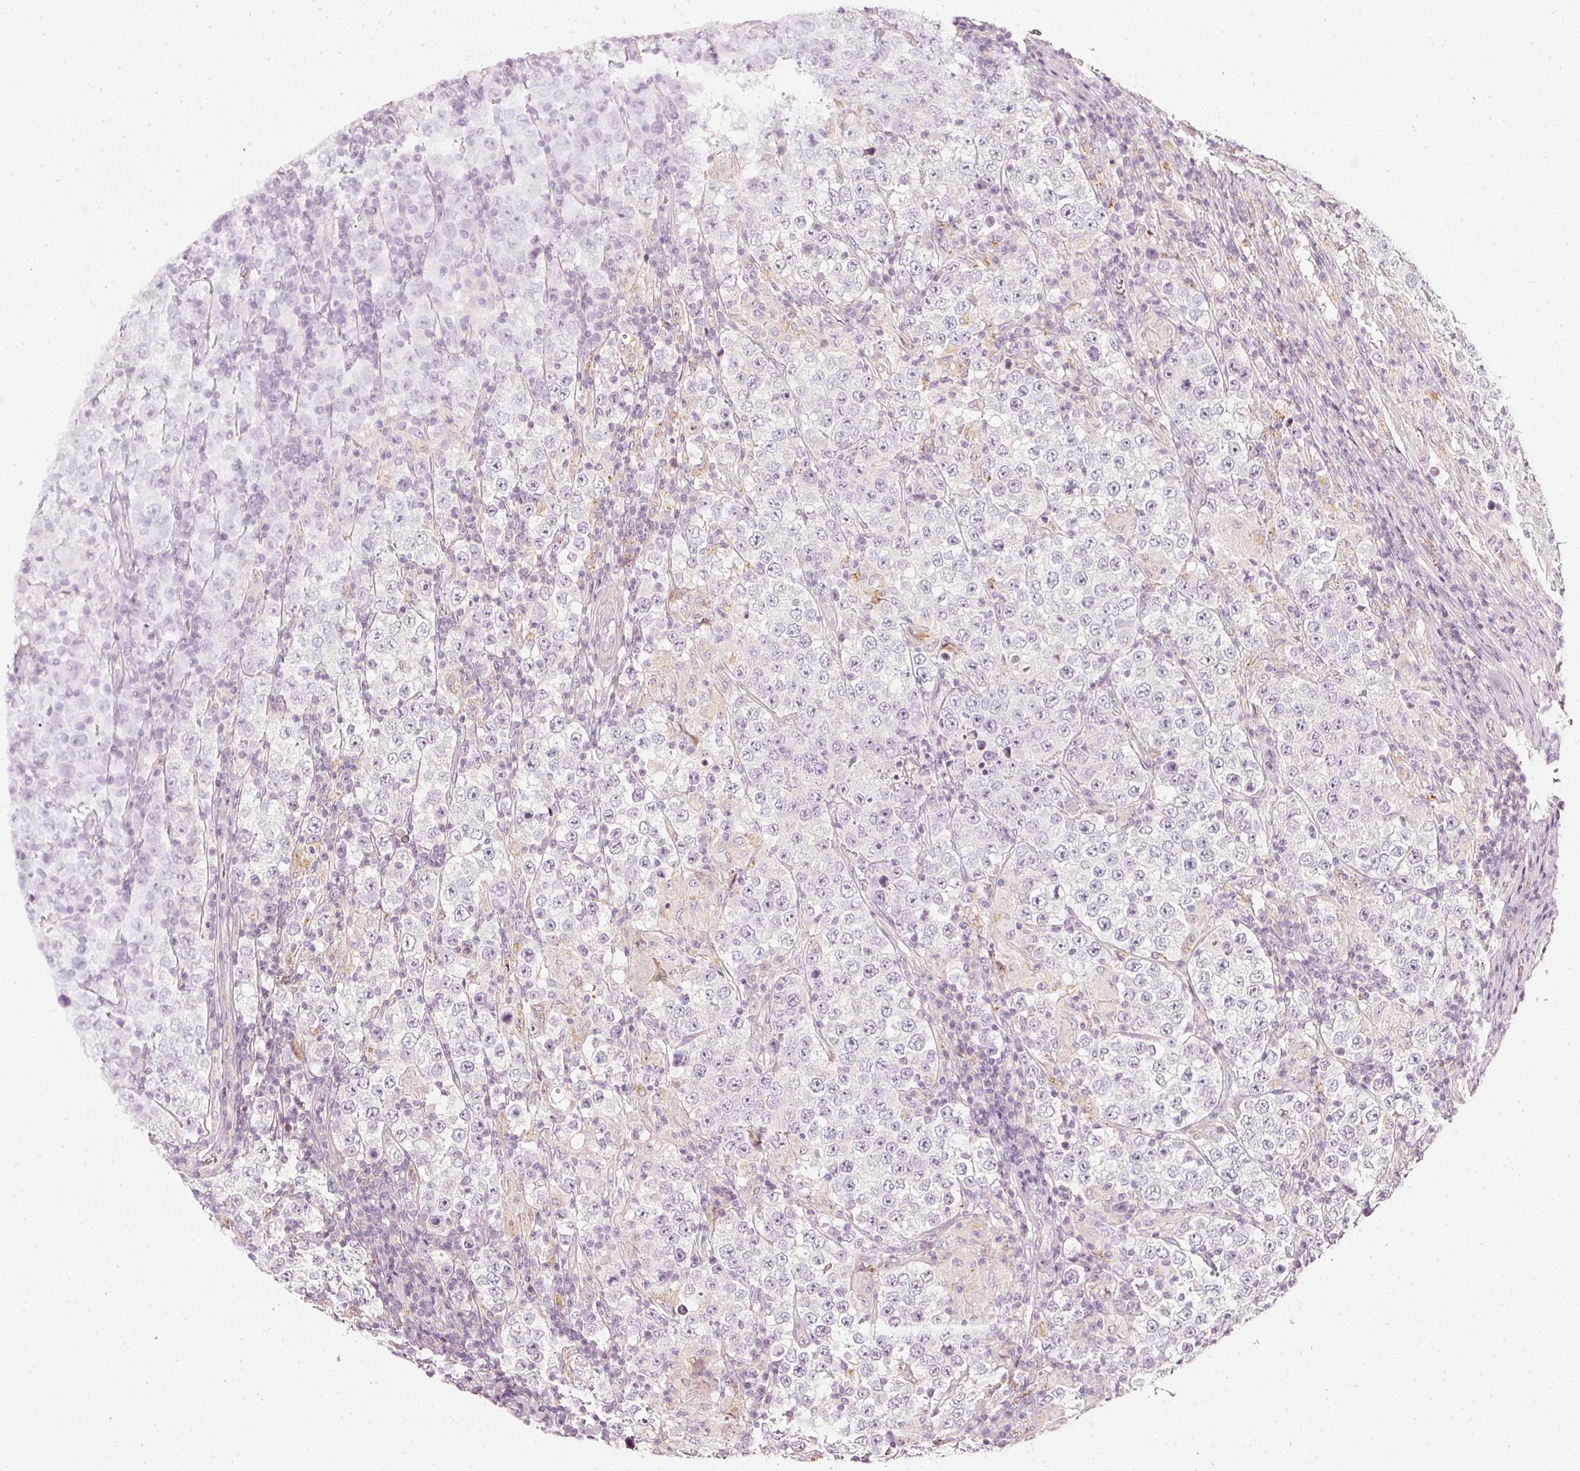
{"staining": {"intensity": "negative", "quantity": "none", "location": "none"}, "tissue": "testis cancer", "cell_type": "Tumor cells", "image_type": "cancer", "snomed": [{"axis": "morphology", "description": "Normal tissue, NOS"}, {"axis": "morphology", "description": "Urothelial carcinoma, High grade"}, {"axis": "morphology", "description": "Seminoma, NOS"}, {"axis": "morphology", "description": "Carcinoma, Embryonal, NOS"}, {"axis": "topography", "description": "Urinary bladder"}, {"axis": "topography", "description": "Testis"}], "caption": "Immunohistochemistry (IHC) micrograph of testis cancer stained for a protein (brown), which exhibits no expression in tumor cells.", "gene": "CNP", "patient": {"sex": "male", "age": 41}}